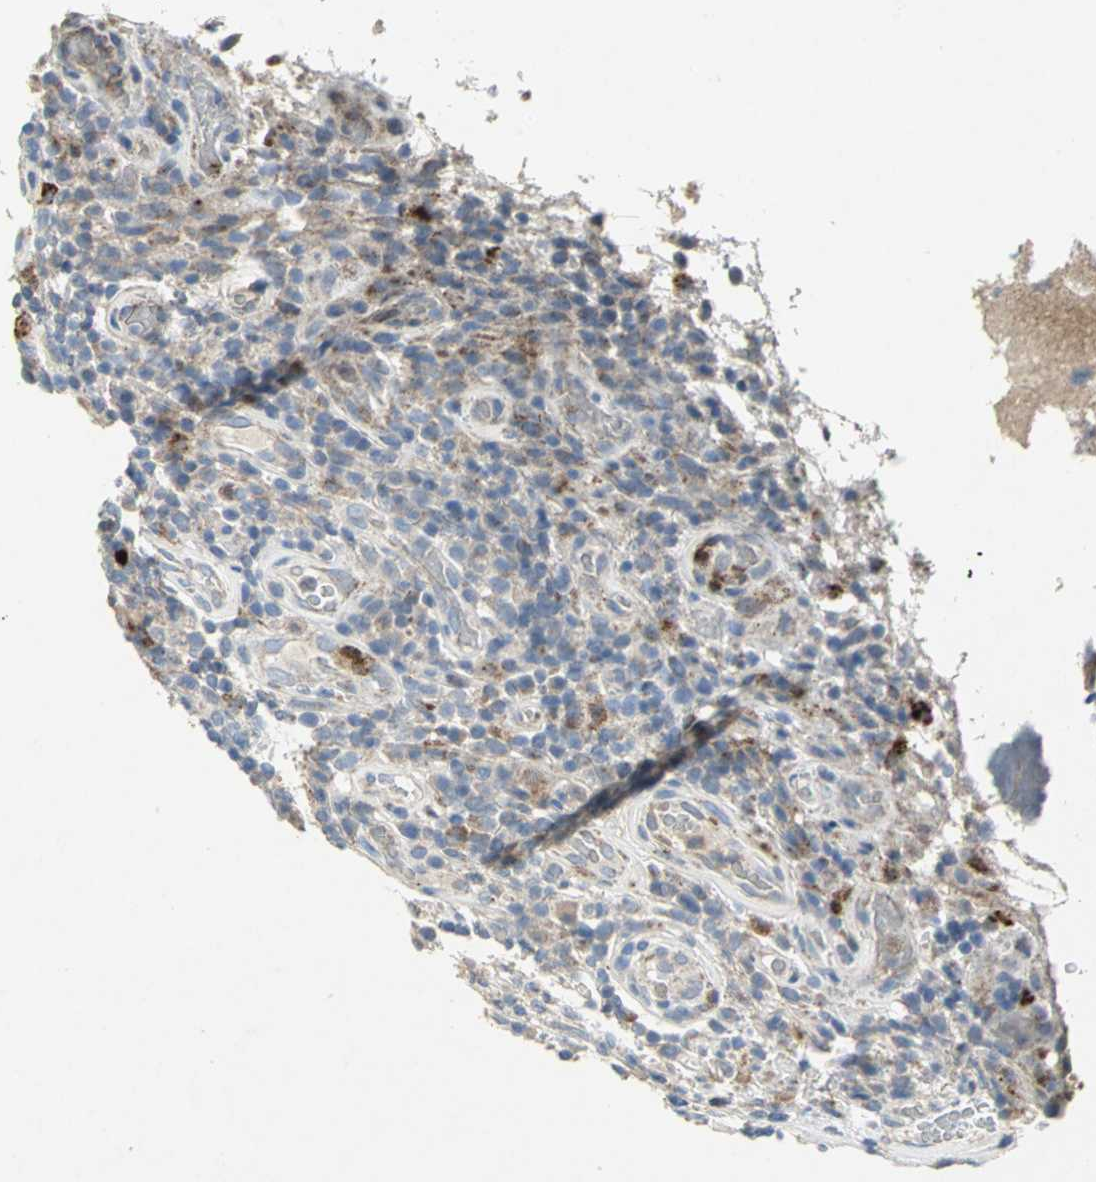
{"staining": {"intensity": "weak", "quantity": "25%-75%", "location": "cytoplasmic/membranous"}, "tissue": "urothelial cancer", "cell_type": "Tumor cells", "image_type": "cancer", "snomed": [{"axis": "morphology", "description": "Urothelial carcinoma, High grade"}, {"axis": "topography", "description": "Urinary bladder"}], "caption": "A histopathology image of human urothelial cancer stained for a protein displays weak cytoplasmic/membranous brown staining in tumor cells.", "gene": "SPPL2B", "patient": {"sex": "female", "age": 64}}